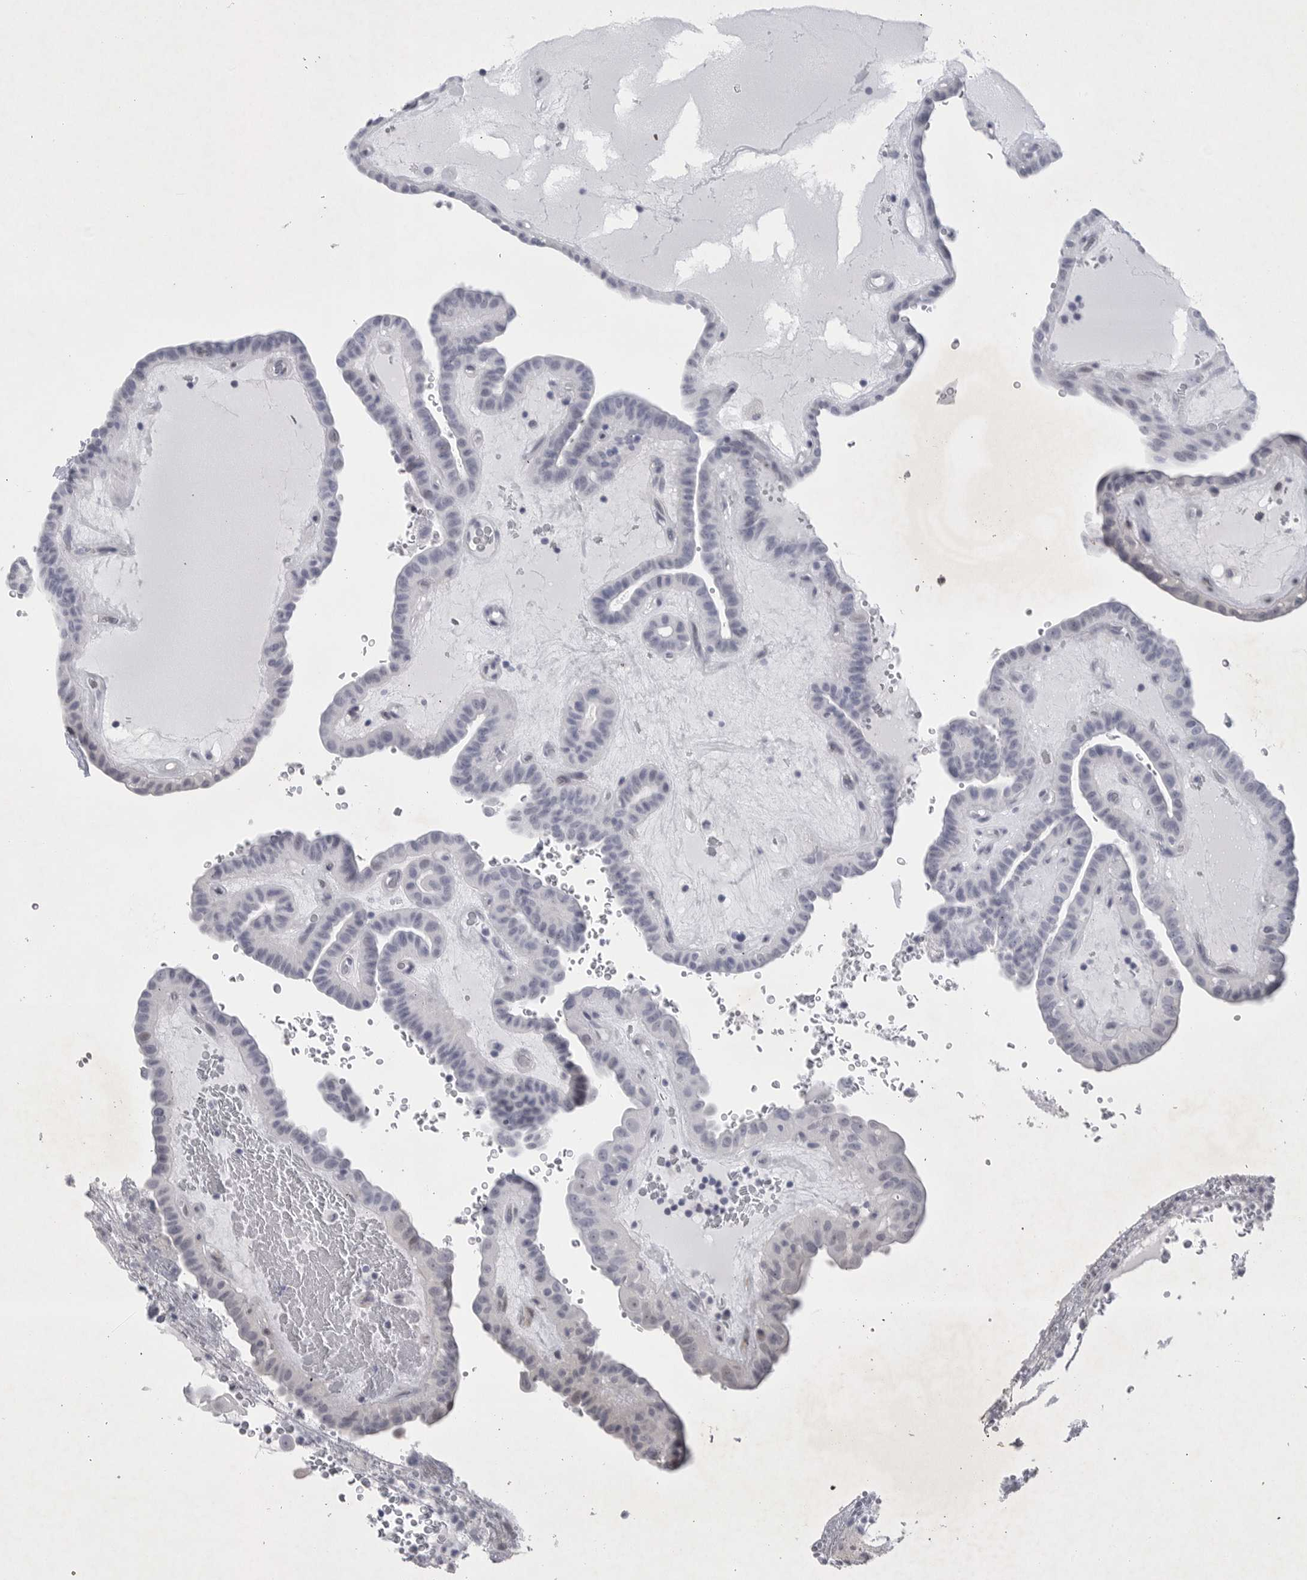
{"staining": {"intensity": "negative", "quantity": "none", "location": "none"}, "tissue": "thyroid cancer", "cell_type": "Tumor cells", "image_type": "cancer", "snomed": [{"axis": "morphology", "description": "Papillary adenocarcinoma, NOS"}, {"axis": "topography", "description": "Thyroid gland"}], "caption": "The immunohistochemistry (IHC) micrograph has no significant staining in tumor cells of thyroid cancer (papillary adenocarcinoma) tissue.", "gene": "TNR", "patient": {"sex": "male", "age": 77}}